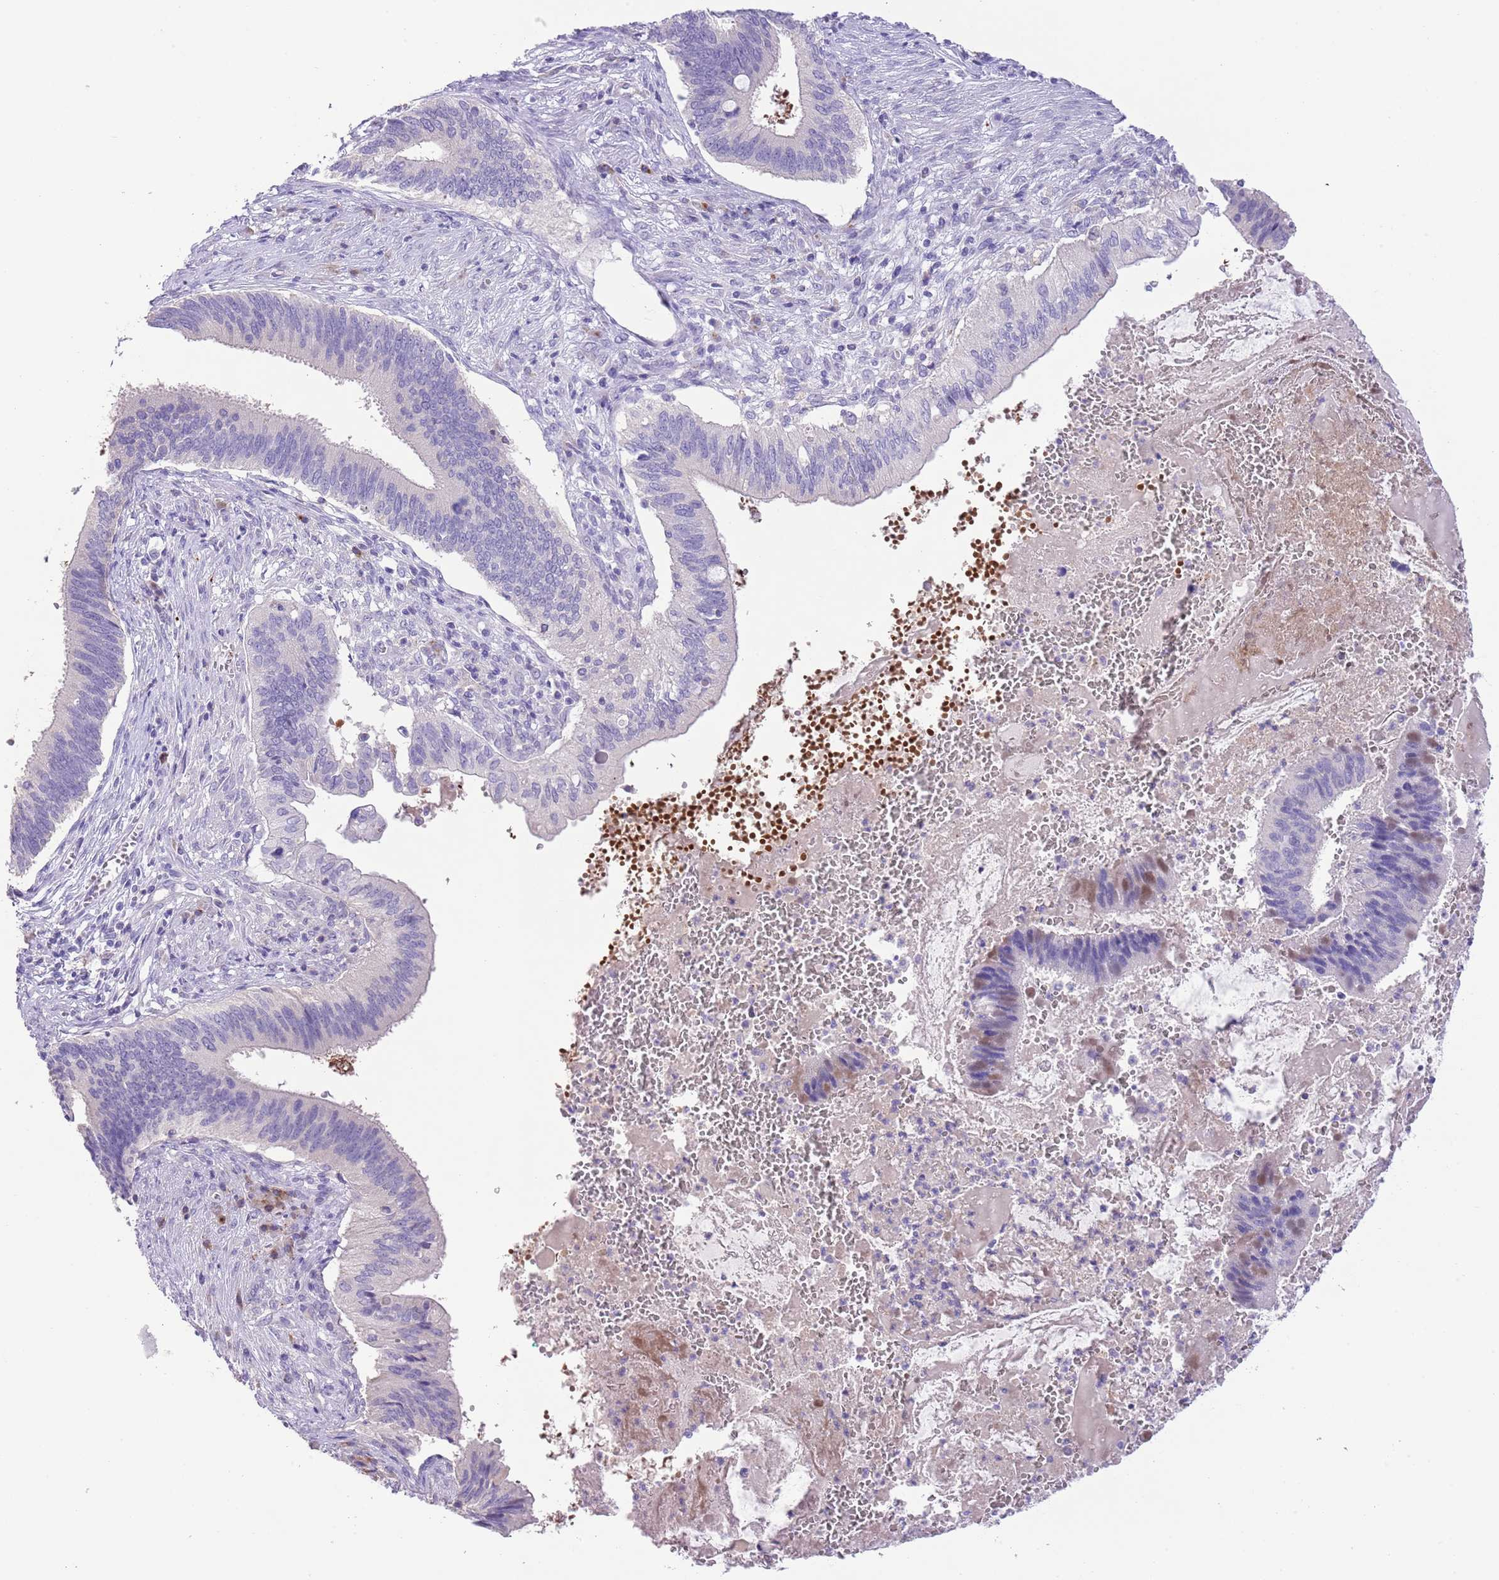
{"staining": {"intensity": "negative", "quantity": "none", "location": "none"}, "tissue": "cervical cancer", "cell_type": "Tumor cells", "image_type": "cancer", "snomed": [{"axis": "morphology", "description": "Adenocarcinoma, NOS"}, {"axis": "topography", "description": "Cervix"}], "caption": "Histopathology image shows no significant protein positivity in tumor cells of adenocarcinoma (cervical). (DAB immunohistochemistry, high magnification).", "gene": "CLEC2A", "patient": {"sex": "female", "age": 42}}